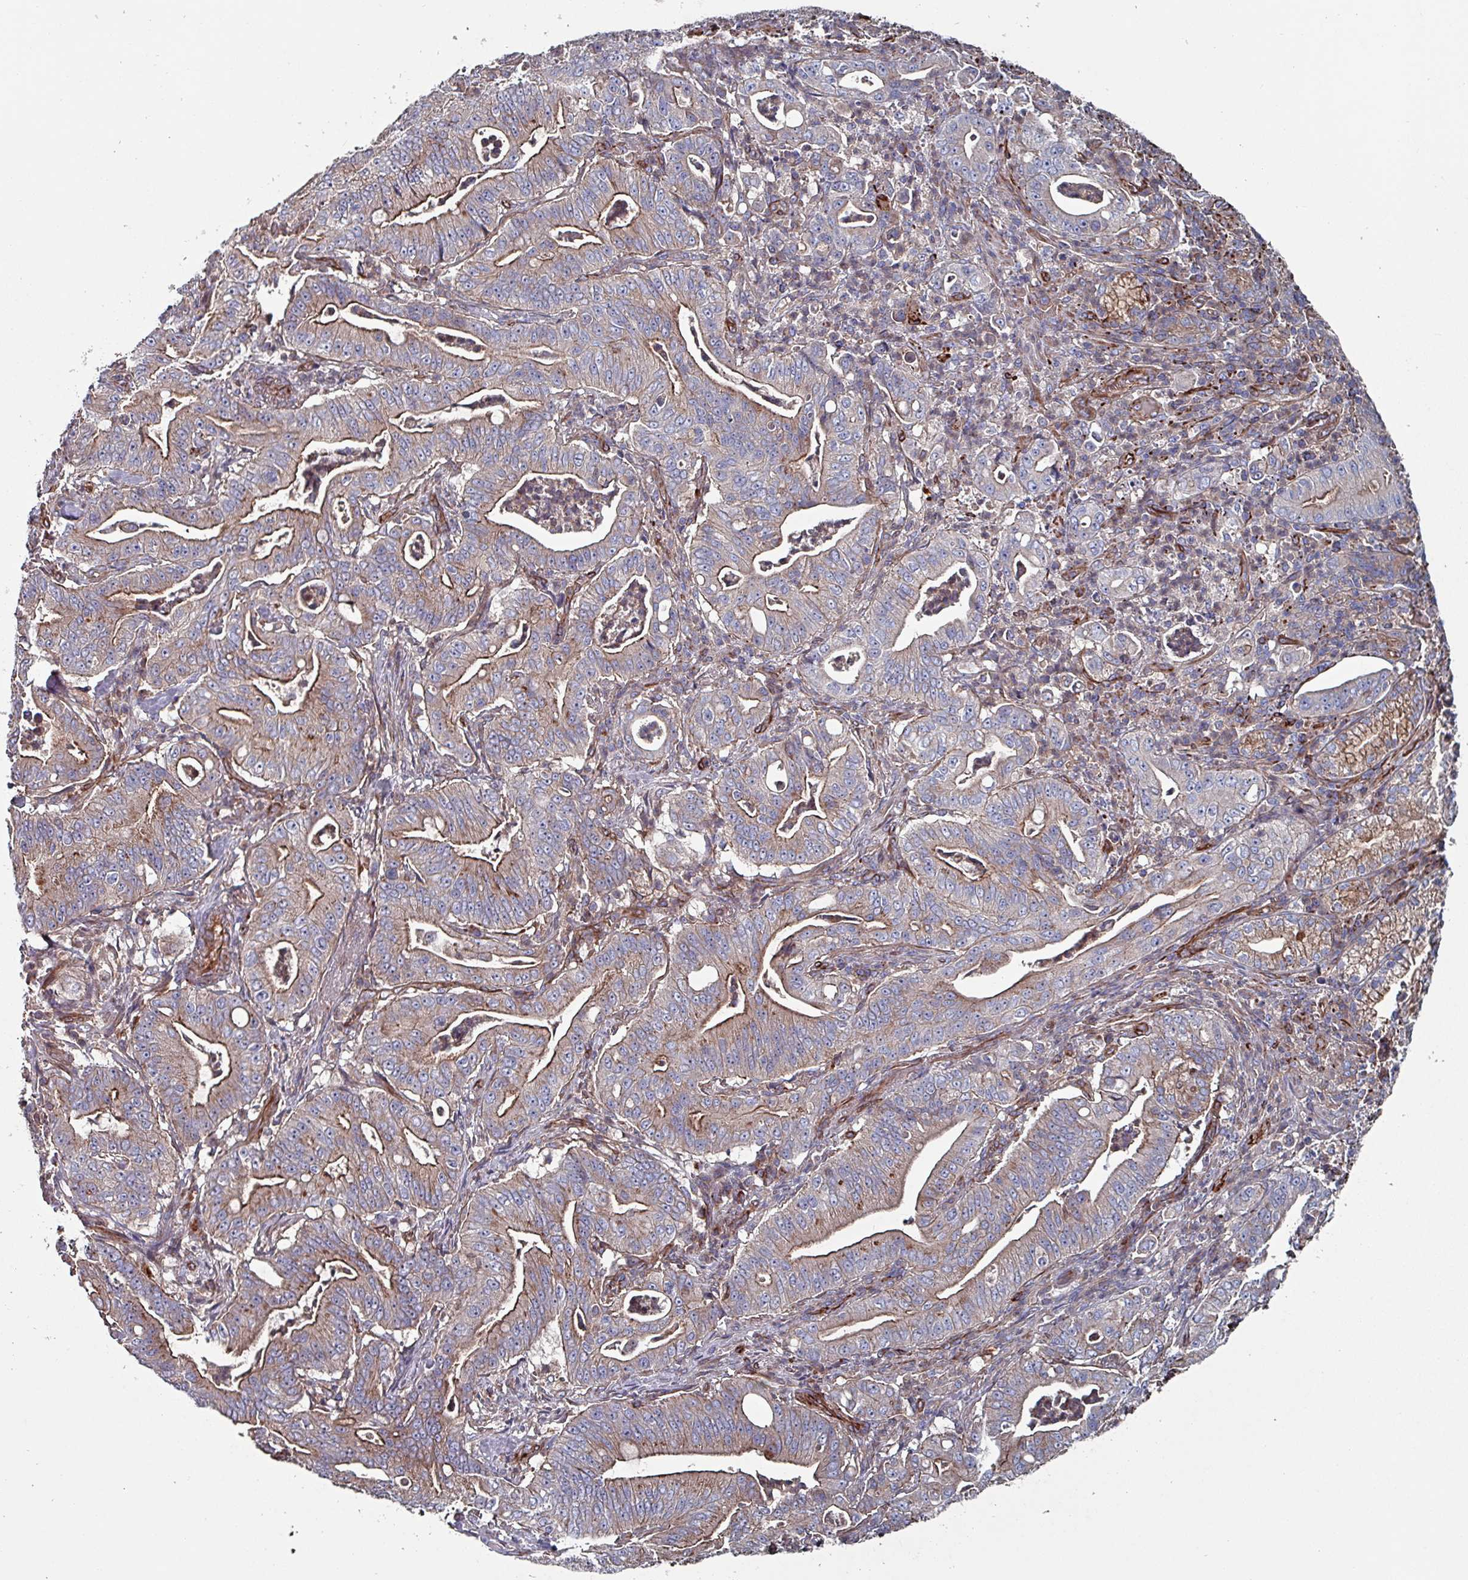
{"staining": {"intensity": "moderate", "quantity": "25%-75%", "location": "cytoplasmic/membranous"}, "tissue": "pancreatic cancer", "cell_type": "Tumor cells", "image_type": "cancer", "snomed": [{"axis": "morphology", "description": "Adenocarcinoma, NOS"}, {"axis": "topography", "description": "Pancreas"}], "caption": "Brown immunohistochemical staining in human pancreatic cancer (adenocarcinoma) displays moderate cytoplasmic/membranous expression in approximately 25%-75% of tumor cells. (Brightfield microscopy of DAB IHC at high magnification).", "gene": "ANO10", "patient": {"sex": "male", "age": 71}}